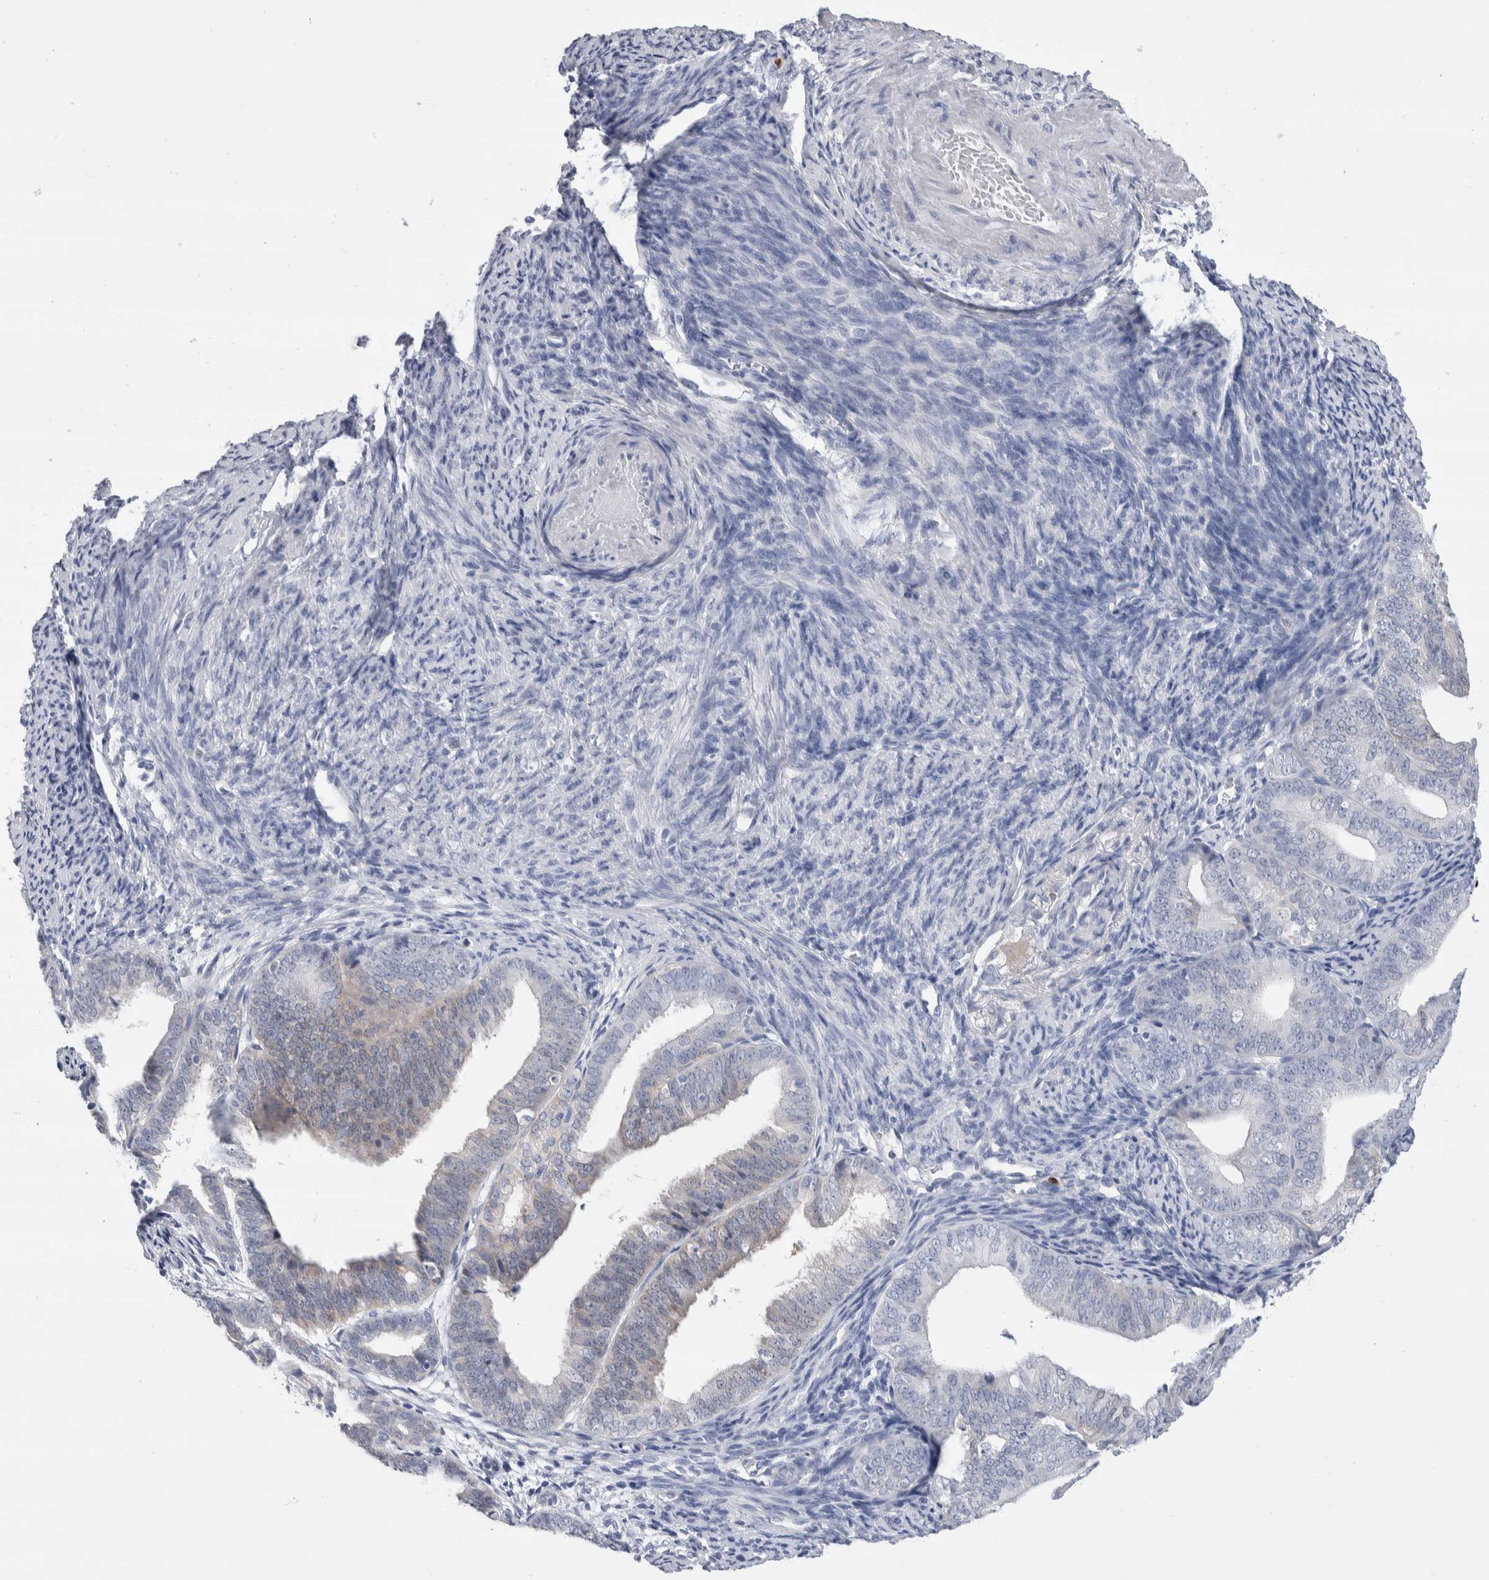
{"staining": {"intensity": "negative", "quantity": "none", "location": "none"}, "tissue": "endometrial cancer", "cell_type": "Tumor cells", "image_type": "cancer", "snomed": [{"axis": "morphology", "description": "Adenocarcinoma, NOS"}, {"axis": "topography", "description": "Endometrium"}], "caption": "Immunohistochemistry image of endometrial cancer (adenocarcinoma) stained for a protein (brown), which exhibits no expression in tumor cells.", "gene": "LURAP1L", "patient": {"sex": "female", "age": 63}}